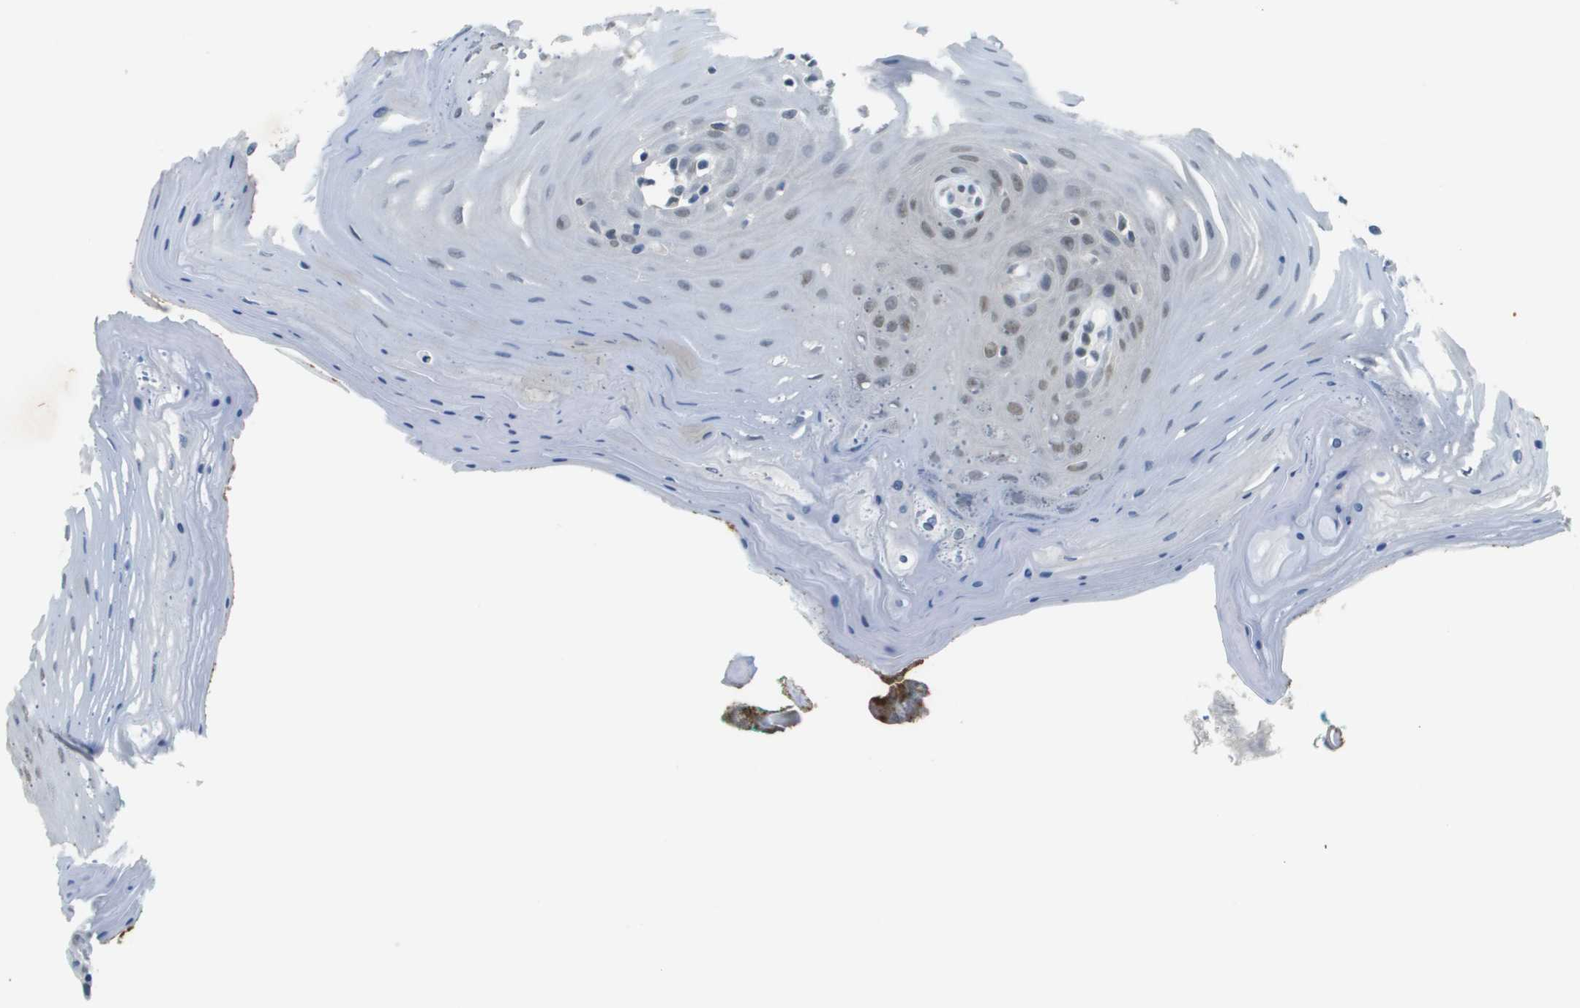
{"staining": {"intensity": "moderate", "quantity": "<25%", "location": "nuclear"}, "tissue": "oral mucosa", "cell_type": "Squamous epithelial cells", "image_type": "normal", "snomed": [{"axis": "morphology", "description": "Normal tissue, NOS"}, {"axis": "topography", "description": "Skeletal muscle"}, {"axis": "topography", "description": "Oral tissue"}], "caption": "Immunohistochemical staining of normal oral mucosa shows low levels of moderate nuclear staining in approximately <25% of squamous epithelial cells. (DAB IHC with brightfield microscopy, high magnification).", "gene": "CBX5", "patient": {"sex": "male", "age": 58}}